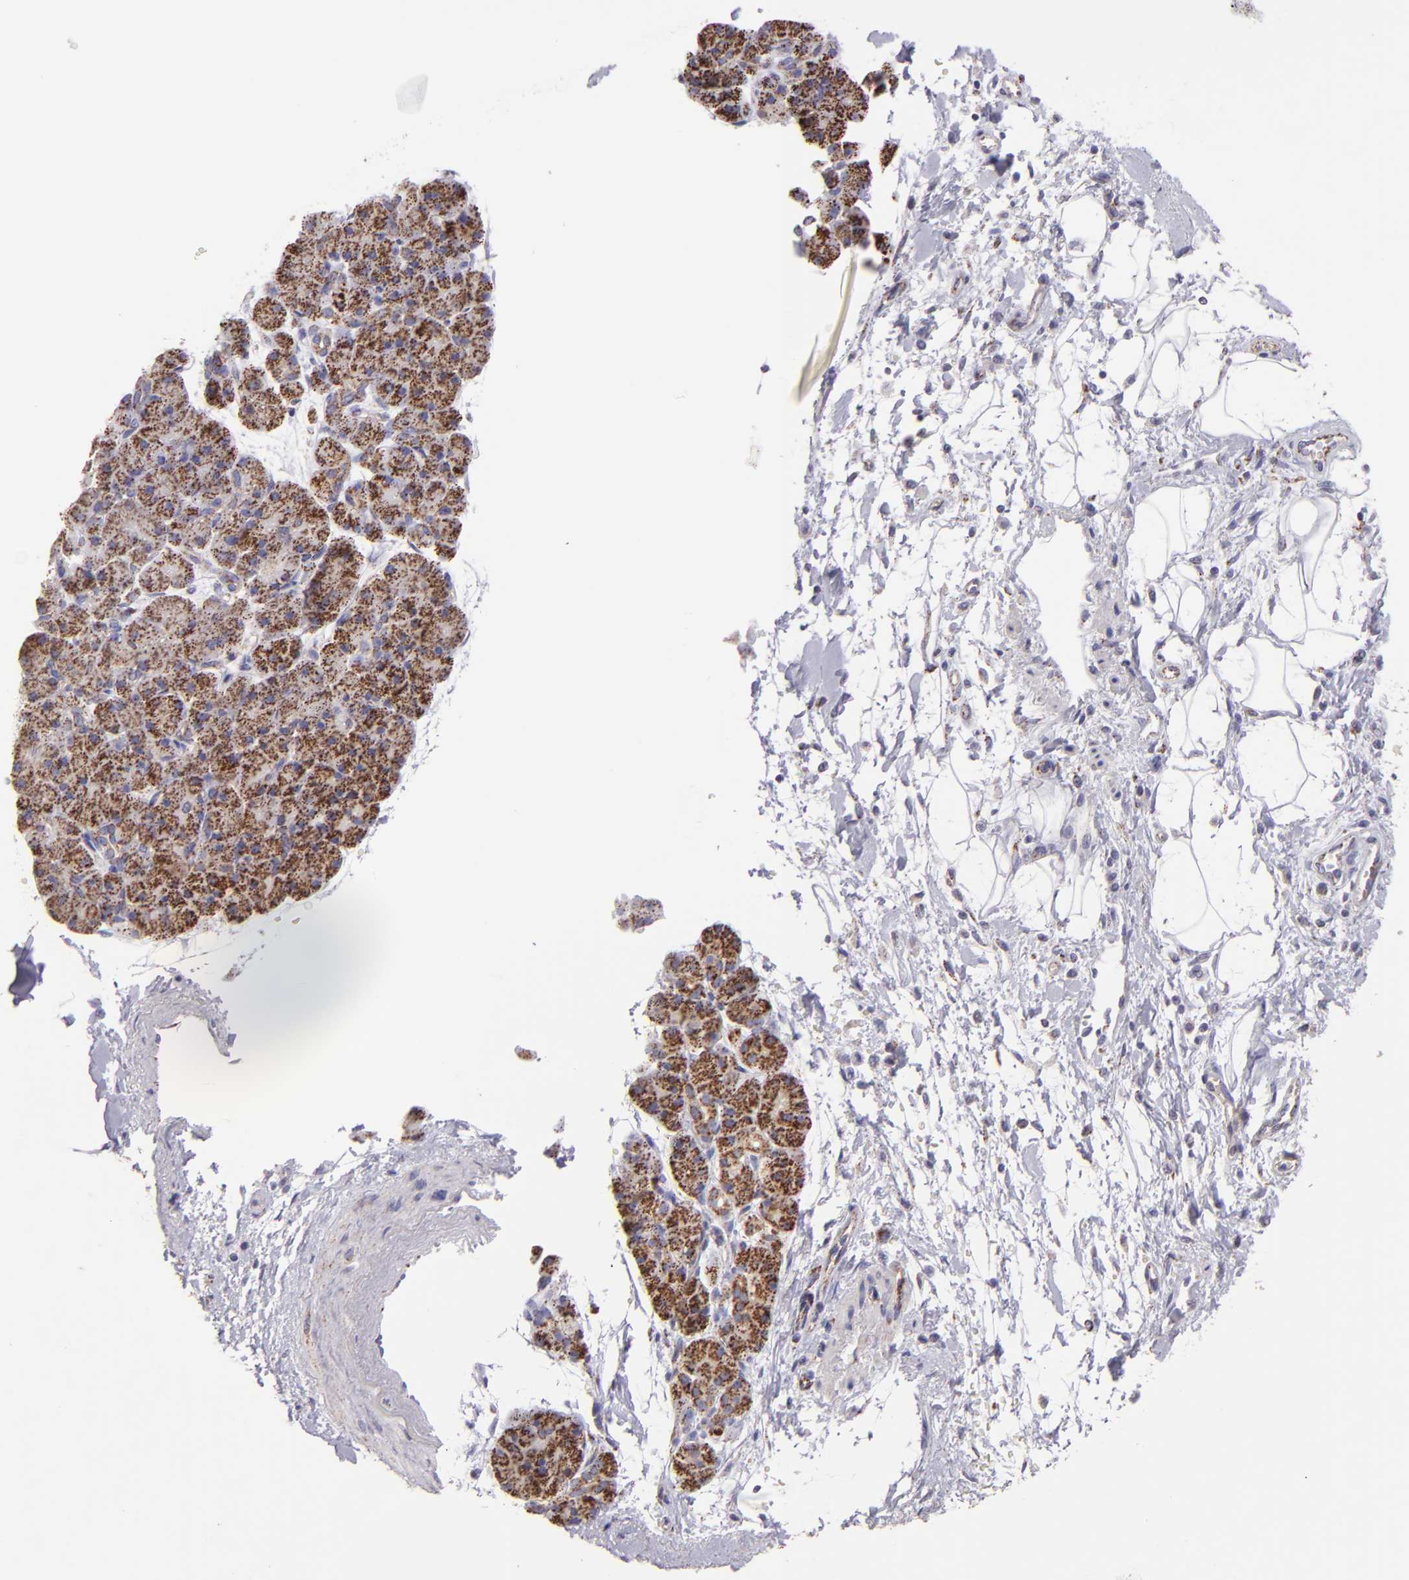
{"staining": {"intensity": "moderate", "quantity": "25%-75%", "location": "cytoplasmic/membranous"}, "tissue": "pancreas", "cell_type": "Exocrine glandular cells", "image_type": "normal", "snomed": [{"axis": "morphology", "description": "Normal tissue, NOS"}, {"axis": "topography", "description": "Pancreas"}], "caption": "IHC (DAB (3,3'-diaminobenzidine)) staining of normal pancreas demonstrates moderate cytoplasmic/membranous protein expression in about 25%-75% of exocrine glandular cells. (IHC, brightfield microscopy, high magnification).", "gene": "HSPD1", "patient": {"sex": "male", "age": 66}}